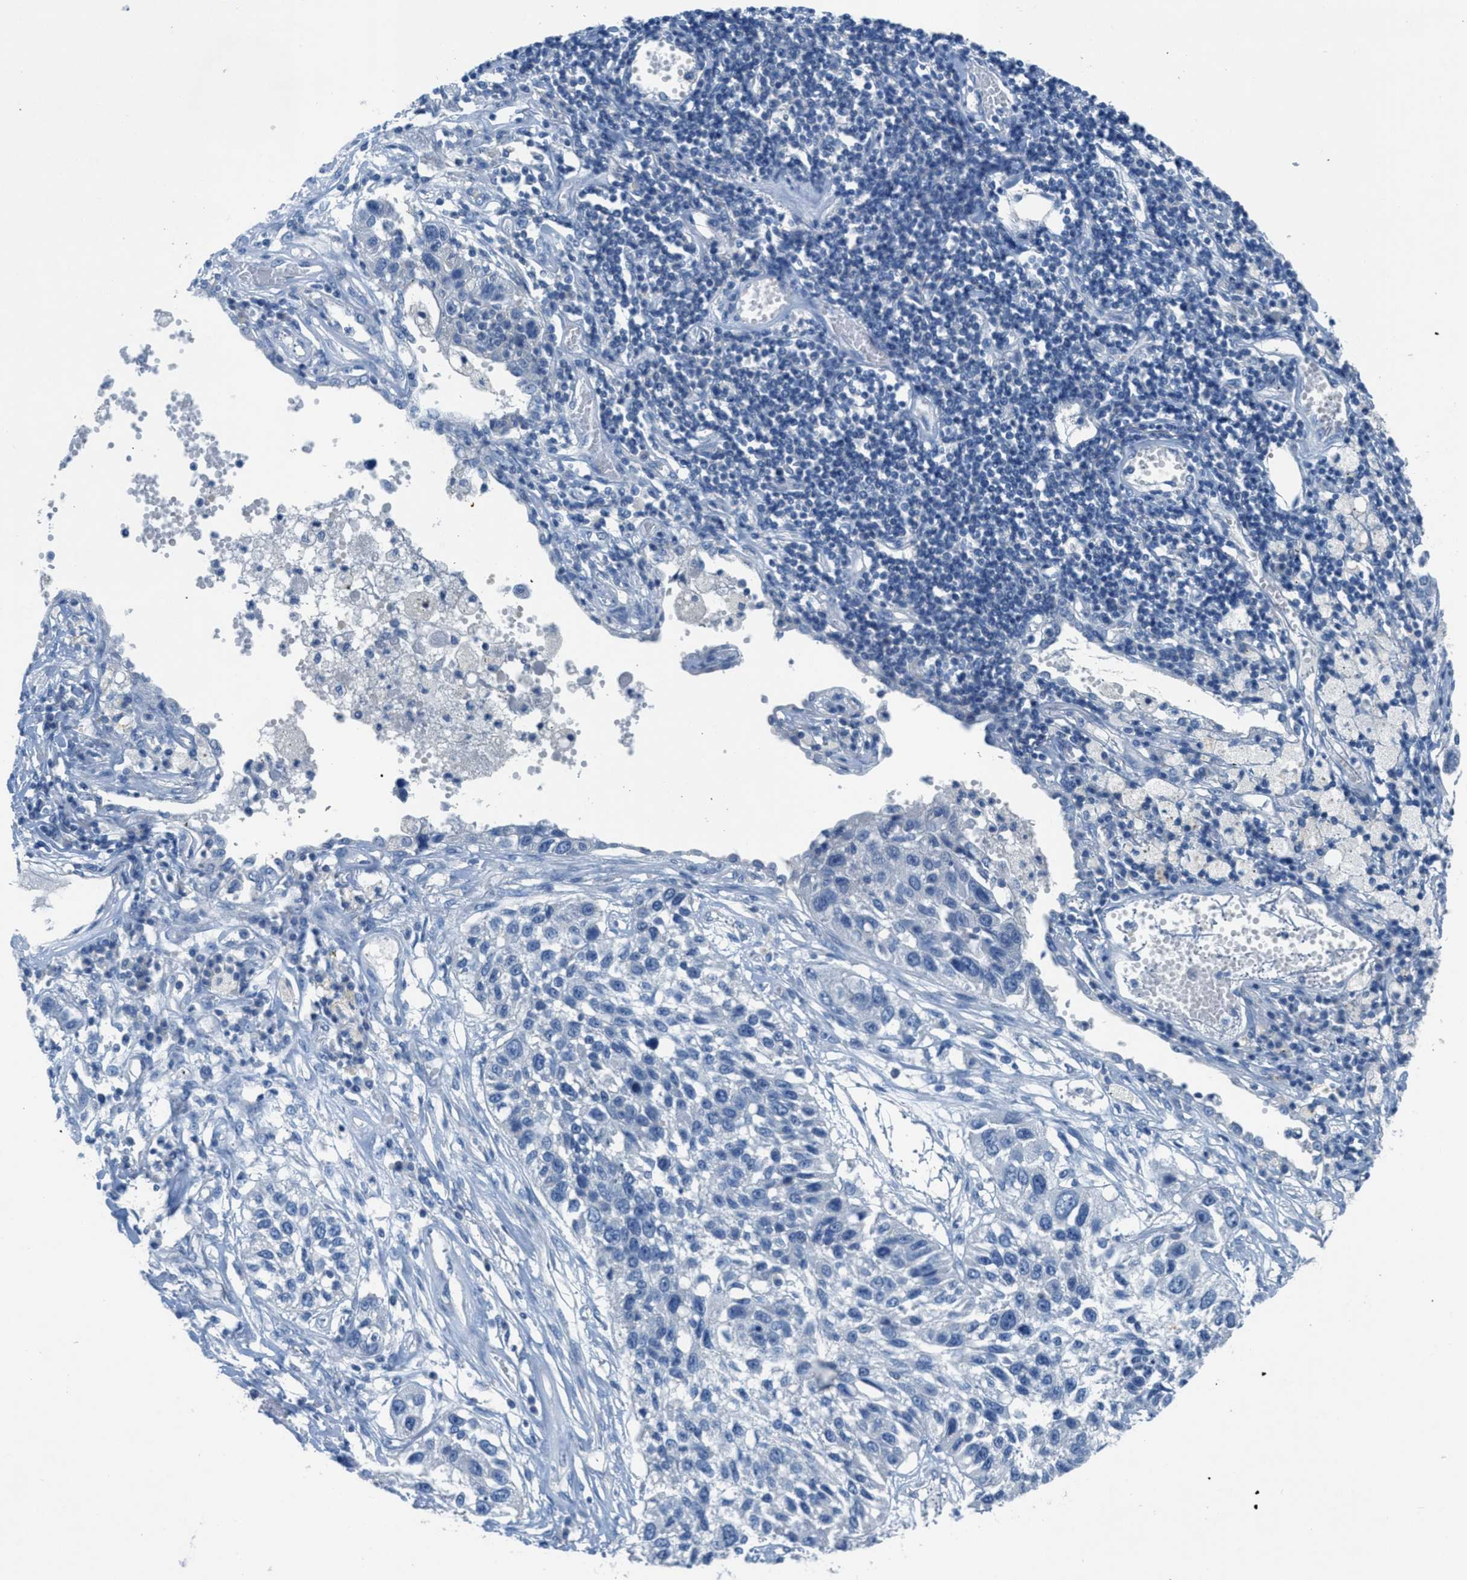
{"staining": {"intensity": "negative", "quantity": "none", "location": "none"}, "tissue": "lung cancer", "cell_type": "Tumor cells", "image_type": "cancer", "snomed": [{"axis": "morphology", "description": "Squamous cell carcinoma, NOS"}, {"axis": "topography", "description": "Lung"}], "caption": "DAB immunohistochemical staining of human lung cancer reveals no significant positivity in tumor cells.", "gene": "GALNT17", "patient": {"sex": "male", "age": 71}}